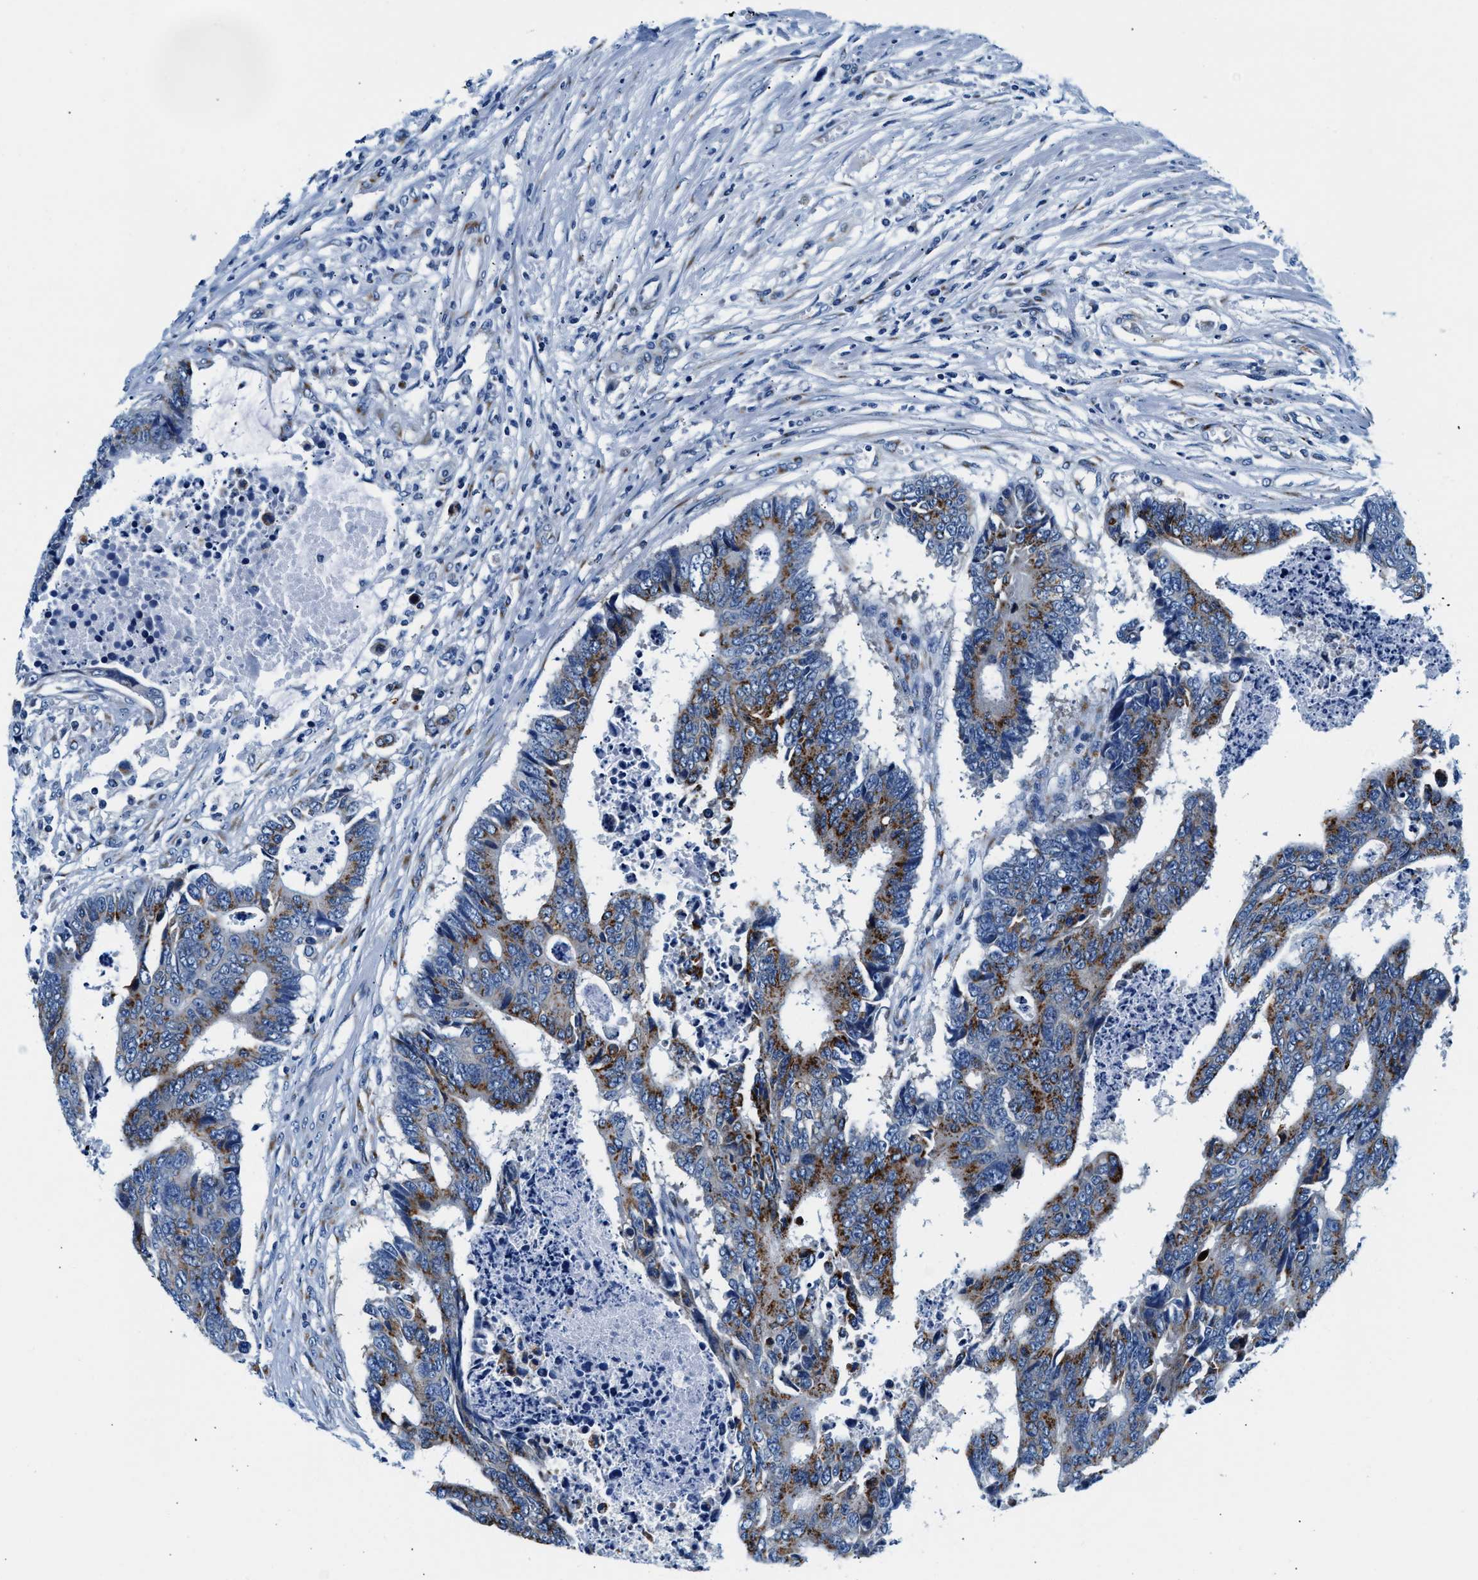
{"staining": {"intensity": "moderate", "quantity": "25%-75%", "location": "cytoplasmic/membranous"}, "tissue": "colorectal cancer", "cell_type": "Tumor cells", "image_type": "cancer", "snomed": [{"axis": "morphology", "description": "Adenocarcinoma, NOS"}, {"axis": "topography", "description": "Rectum"}], "caption": "A high-resolution image shows IHC staining of colorectal cancer, which shows moderate cytoplasmic/membranous expression in about 25%-75% of tumor cells.", "gene": "VPS53", "patient": {"sex": "male", "age": 84}}